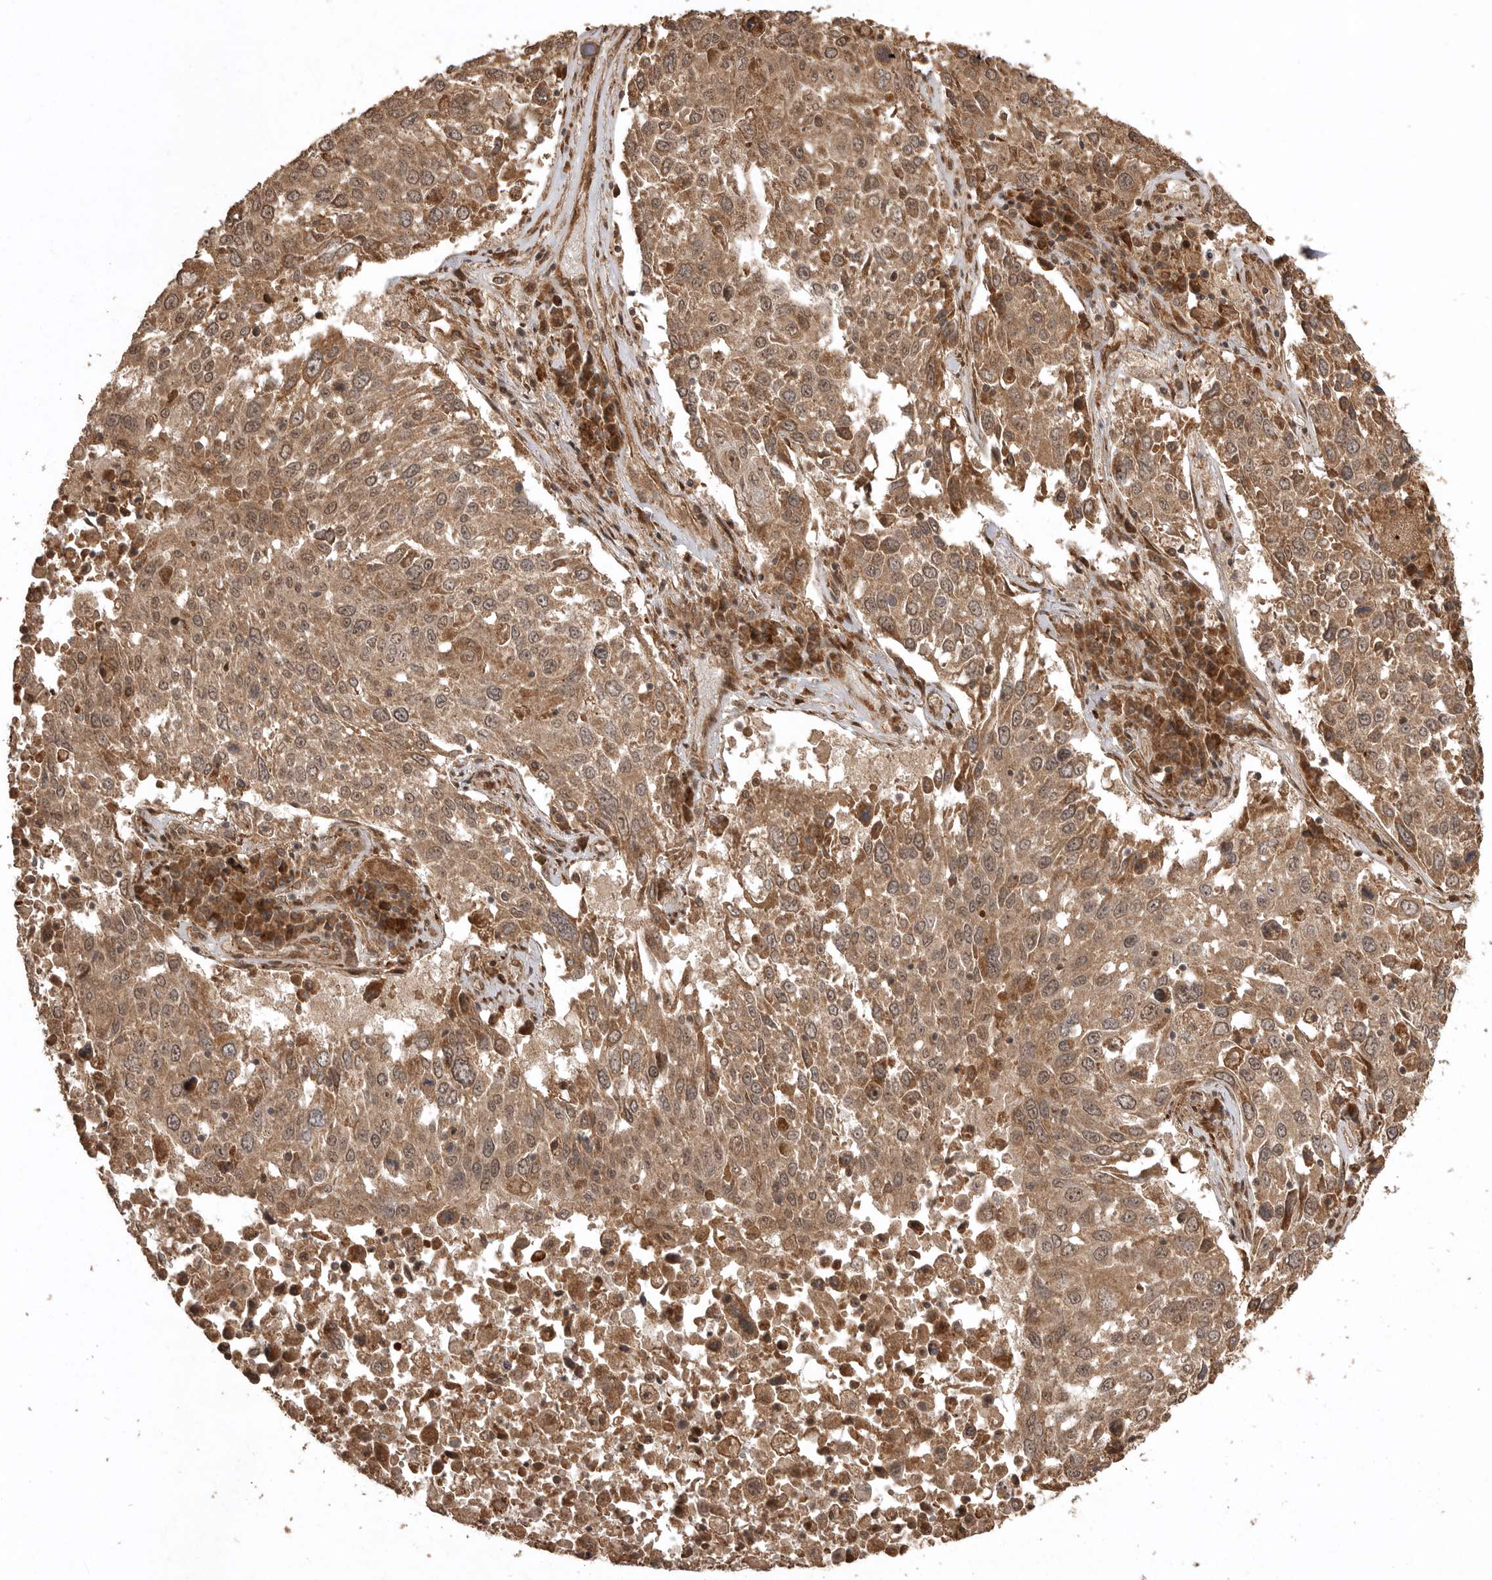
{"staining": {"intensity": "moderate", "quantity": ">75%", "location": "cytoplasmic/membranous"}, "tissue": "lung cancer", "cell_type": "Tumor cells", "image_type": "cancer", "snomed": [{"axis": "morphology", "description": "Squamous cell carcinoma, NOS"}, {"axis": "topography", "description": "Lung"}], "caption": "Tumor cells display medium levels of moderate cytoplasmic/membranous expression in approximately >75% of cells in lung cancer. (Stains: DAB (3,3'-diaminobenzidine) in brown, nuclei in blue, Microscopy: brightfield microscopy at high magnification).", "gene": "BOC", "patient": {"sex": "male", "age": 65}}